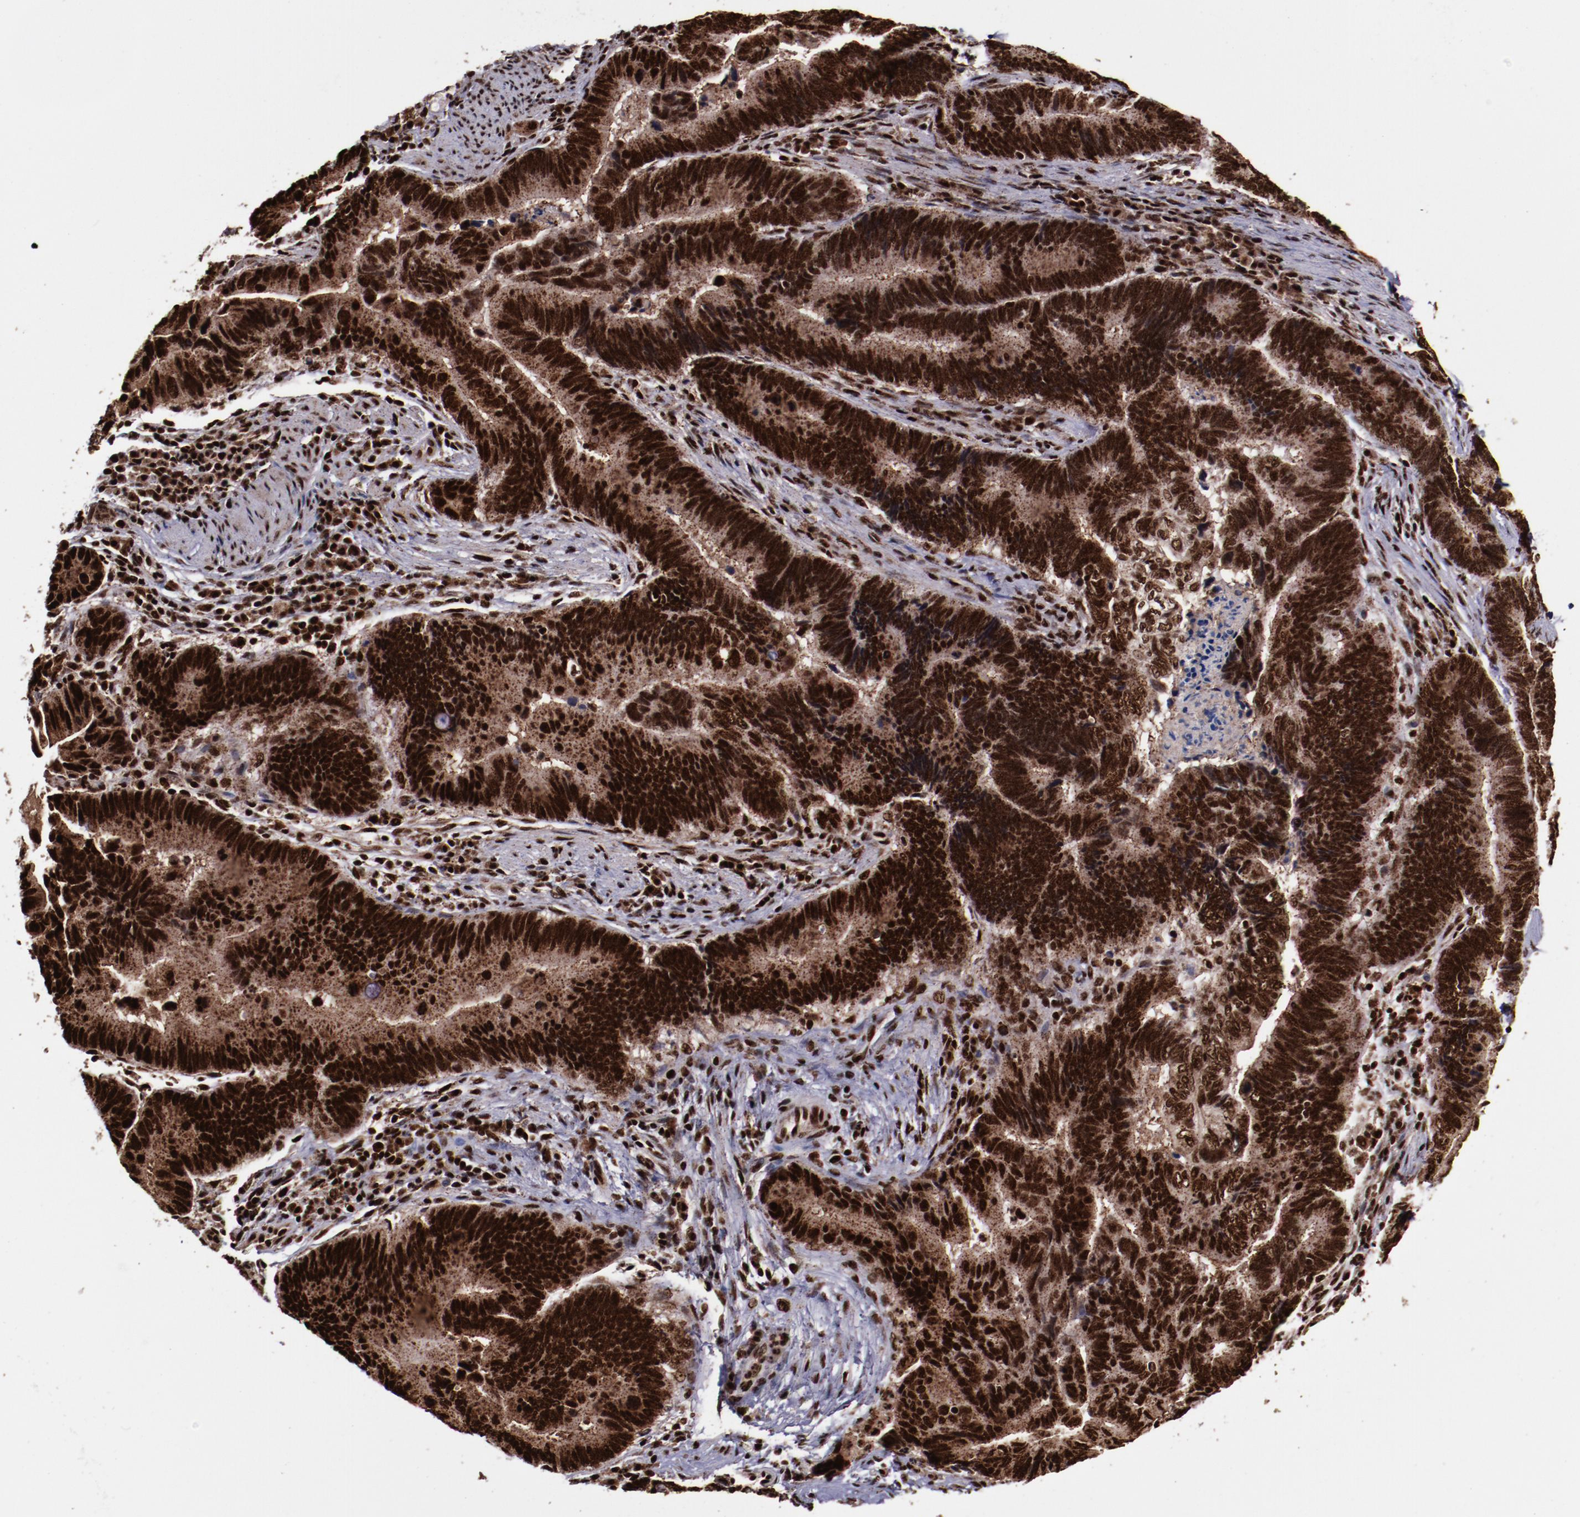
{"staining": {"intensity": "strong", "quantity": ">75%", "location": "cytoplasmic/membranous,nuclear"}, "tissue": "pancreatic cancer", "cell_type": "Tumor cells", "image_type": "cancer", "snomed": [{"axis": "morphology", "description": "Adenocarcinoma, NOS"}, {"axis": "topography", "description": "Pancreas"}], "caption": "Adenocarcinoma (pancreatic) was stained to show a protein in brown. There is high levels of strong cytoplasmic/membranous and nuclear positivity in about >75% of tumor cells. The staining was performed using DAB to visualize the protein expression in brown, while the nuclei were stained in blue with hematoxylin (Magnification: 20x).", "gene": "SNW1", "patient": {"sex": "female", "age": 70}}